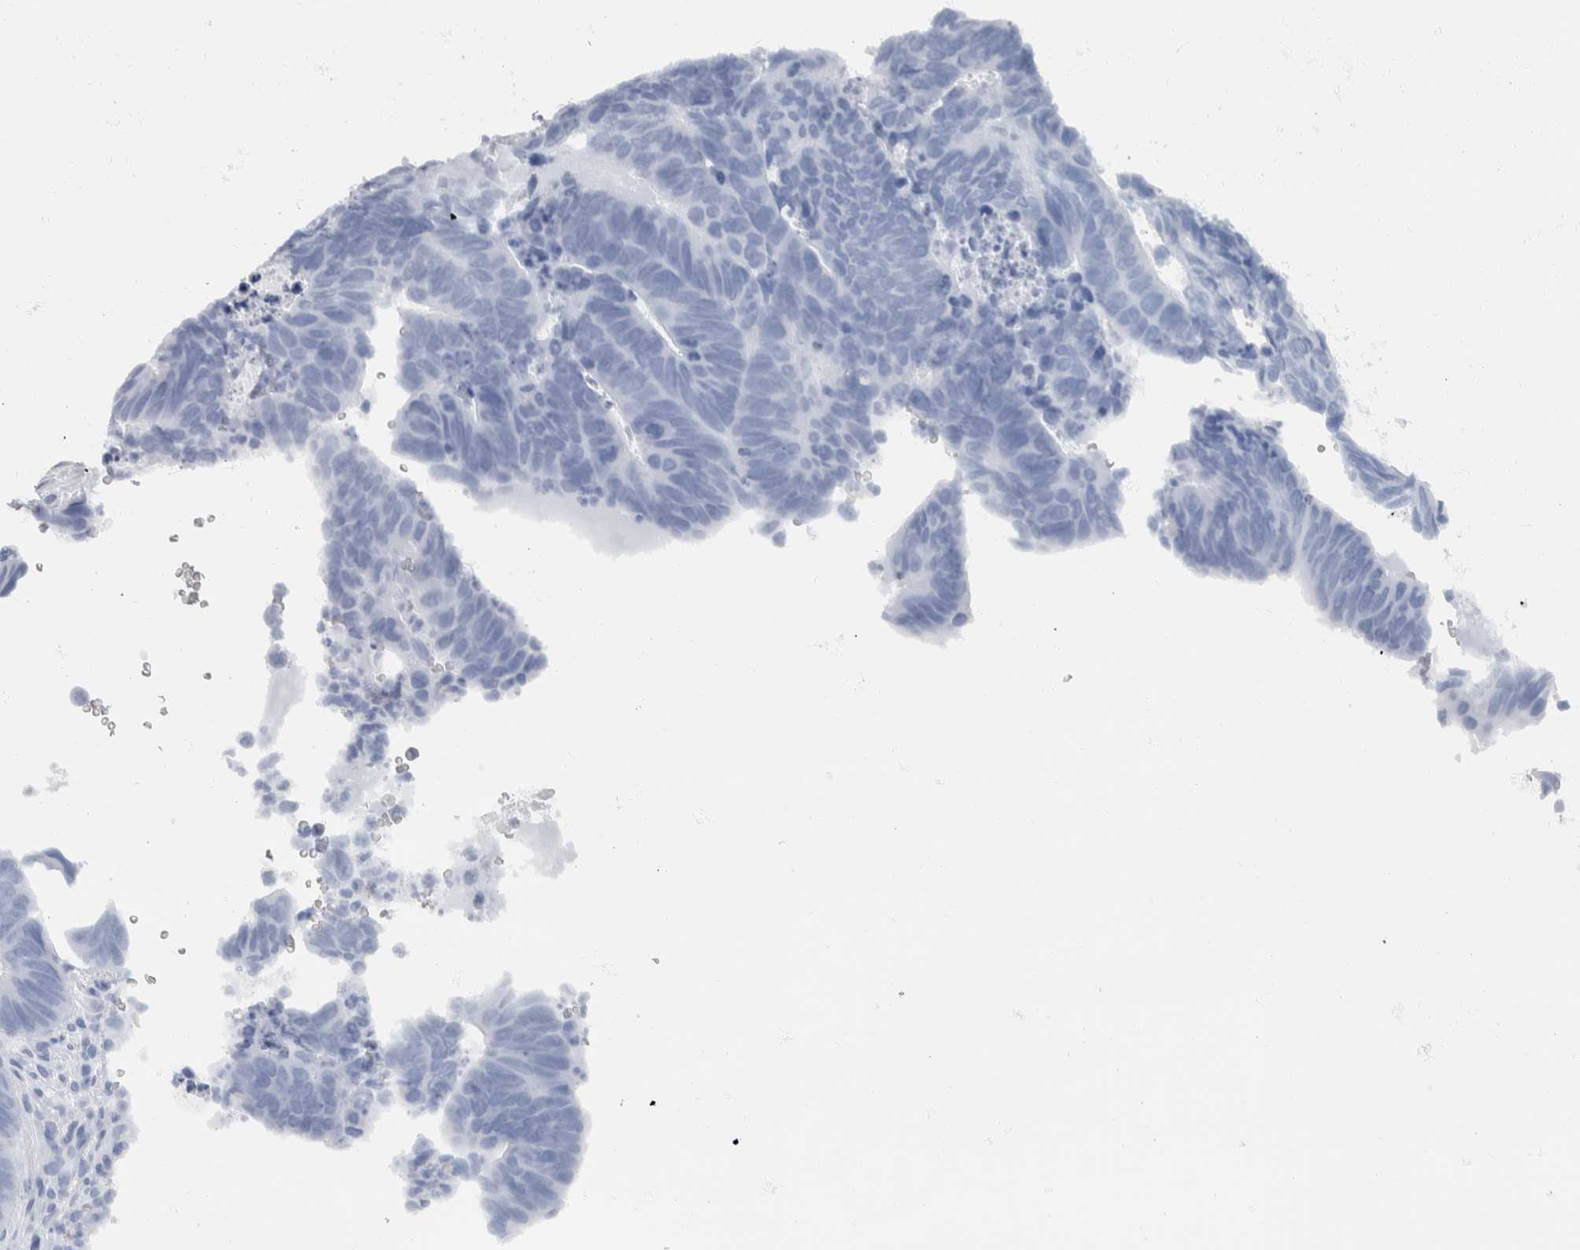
{"staining": {"intensity": "negative", "quantity": "none", "location": "none"}, "tissue": "colorectal cancer", "cell_type": "Tumor cells", "image_type": "cancer", "snomed": [{"axis": "morphology", "description": "Adenocarcinoma, NOS"}, {"axis": "topography", "description": "Colon"}], "caption": "Human adenocarcinoma (colorectal) stained for a protein using immunohistochemistry shows no positivity in tumor cells.", "gene": "NEFM", "patient": {"sex": "male", "age": 56}}